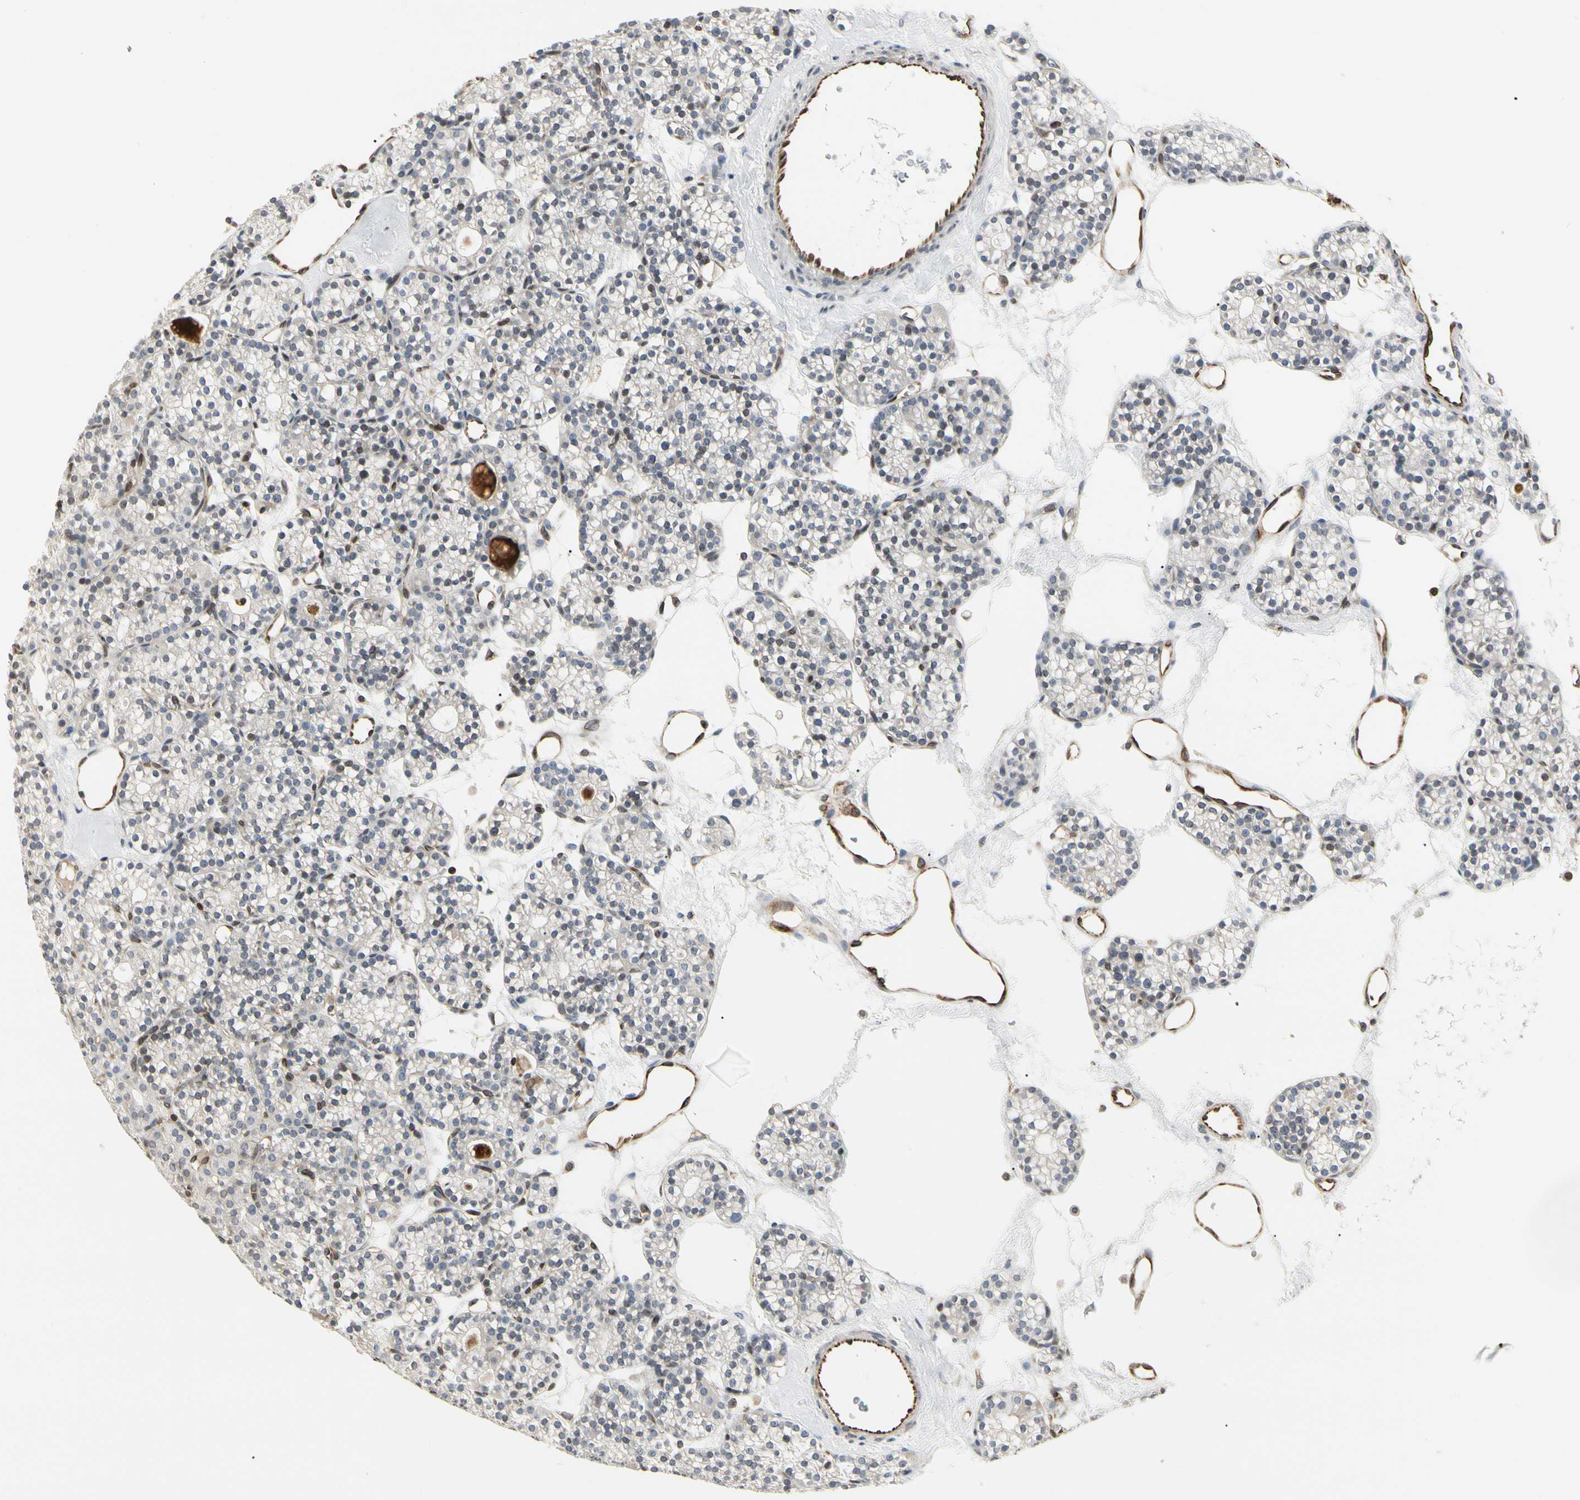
{"staining": {"intensity": "moderate", "quantity": "<25%", "location": "cytoplasmic/membranous,nuclear"}, "tissue": "parathyroid gland", "cell_type": "Glandular cells", "image_type": "normal", "snomed": [{"axis": "morphology", "description": "Normal tissue, NOS"}, {"axis": "topography", "description": "Parathyroid gland"}], "caption": "Glandular cells exhibit low levels of moderate cytoplasmic/membranous,nuclear positivity in approximately <25% of cells in benign parathyroid gland. The staining was performed using DAB, with brown indicating positive protein expression. Nuclei are stained blue with hematoxylin.", "gene": "TMPO", "patient": {"sex": "female", "age": 64}}